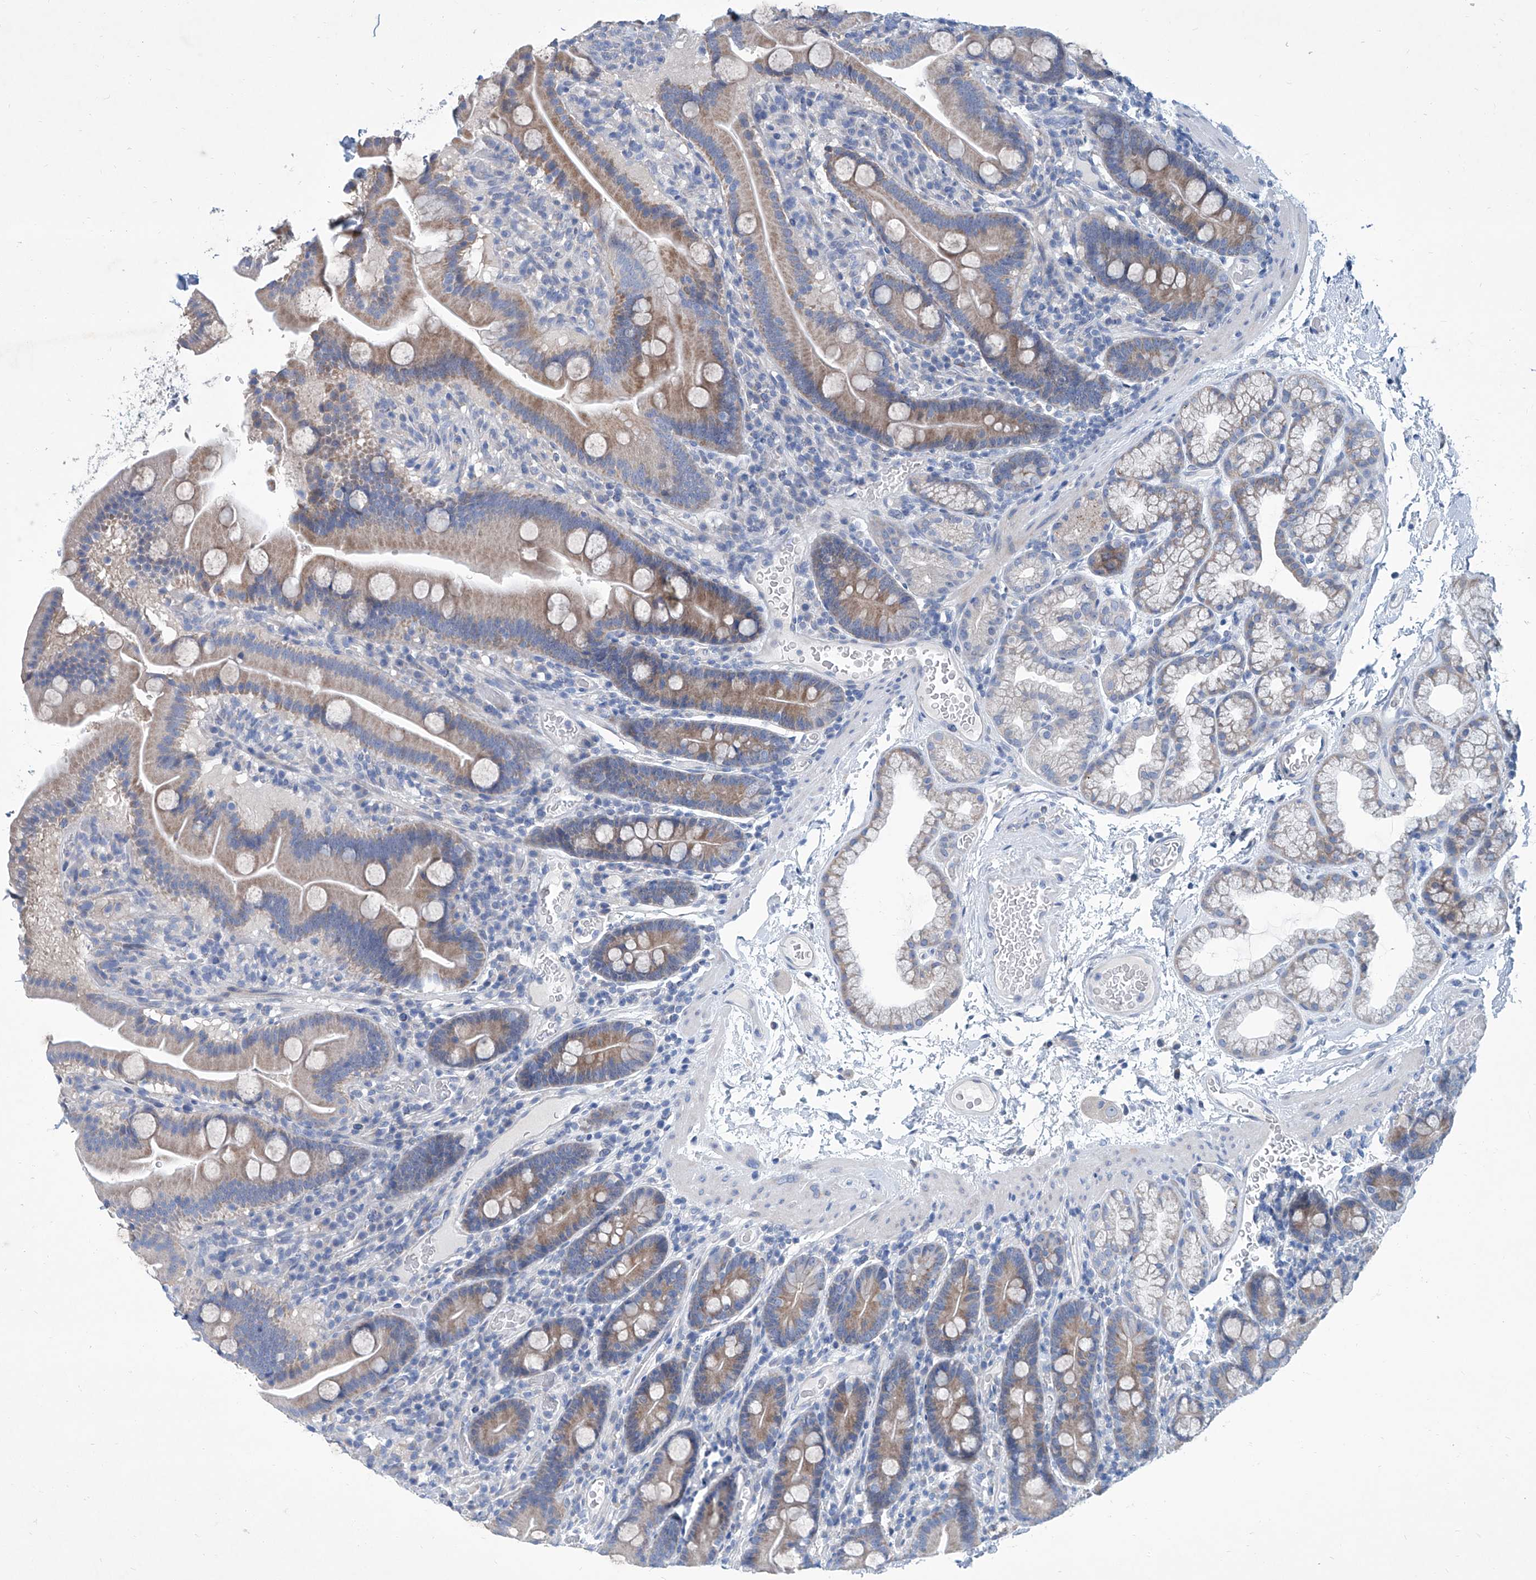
{"staining": {"intensity": "moderate", "quantity": "25%-75%", "location": "cytoplasmic/membranous"}, "tissue": "duodenum", "cell_type": "Glandular cells", "image_type": "normal", "snomed": [{"axis": "morphology", "description": "Normal tissue, NOS"}, {"axis": "topography", "description": "Duodenum"}], "caption": "Immunohistochemistry micrograph of normal human duodenum stained for a protein (brown), which reveals medium levels of moderate cytoplasmic/membranous positivity in approximately 25%-75% of glandular cells.", "gene": "ZNF519", "patient": {"sex": "male", "age": 55}}